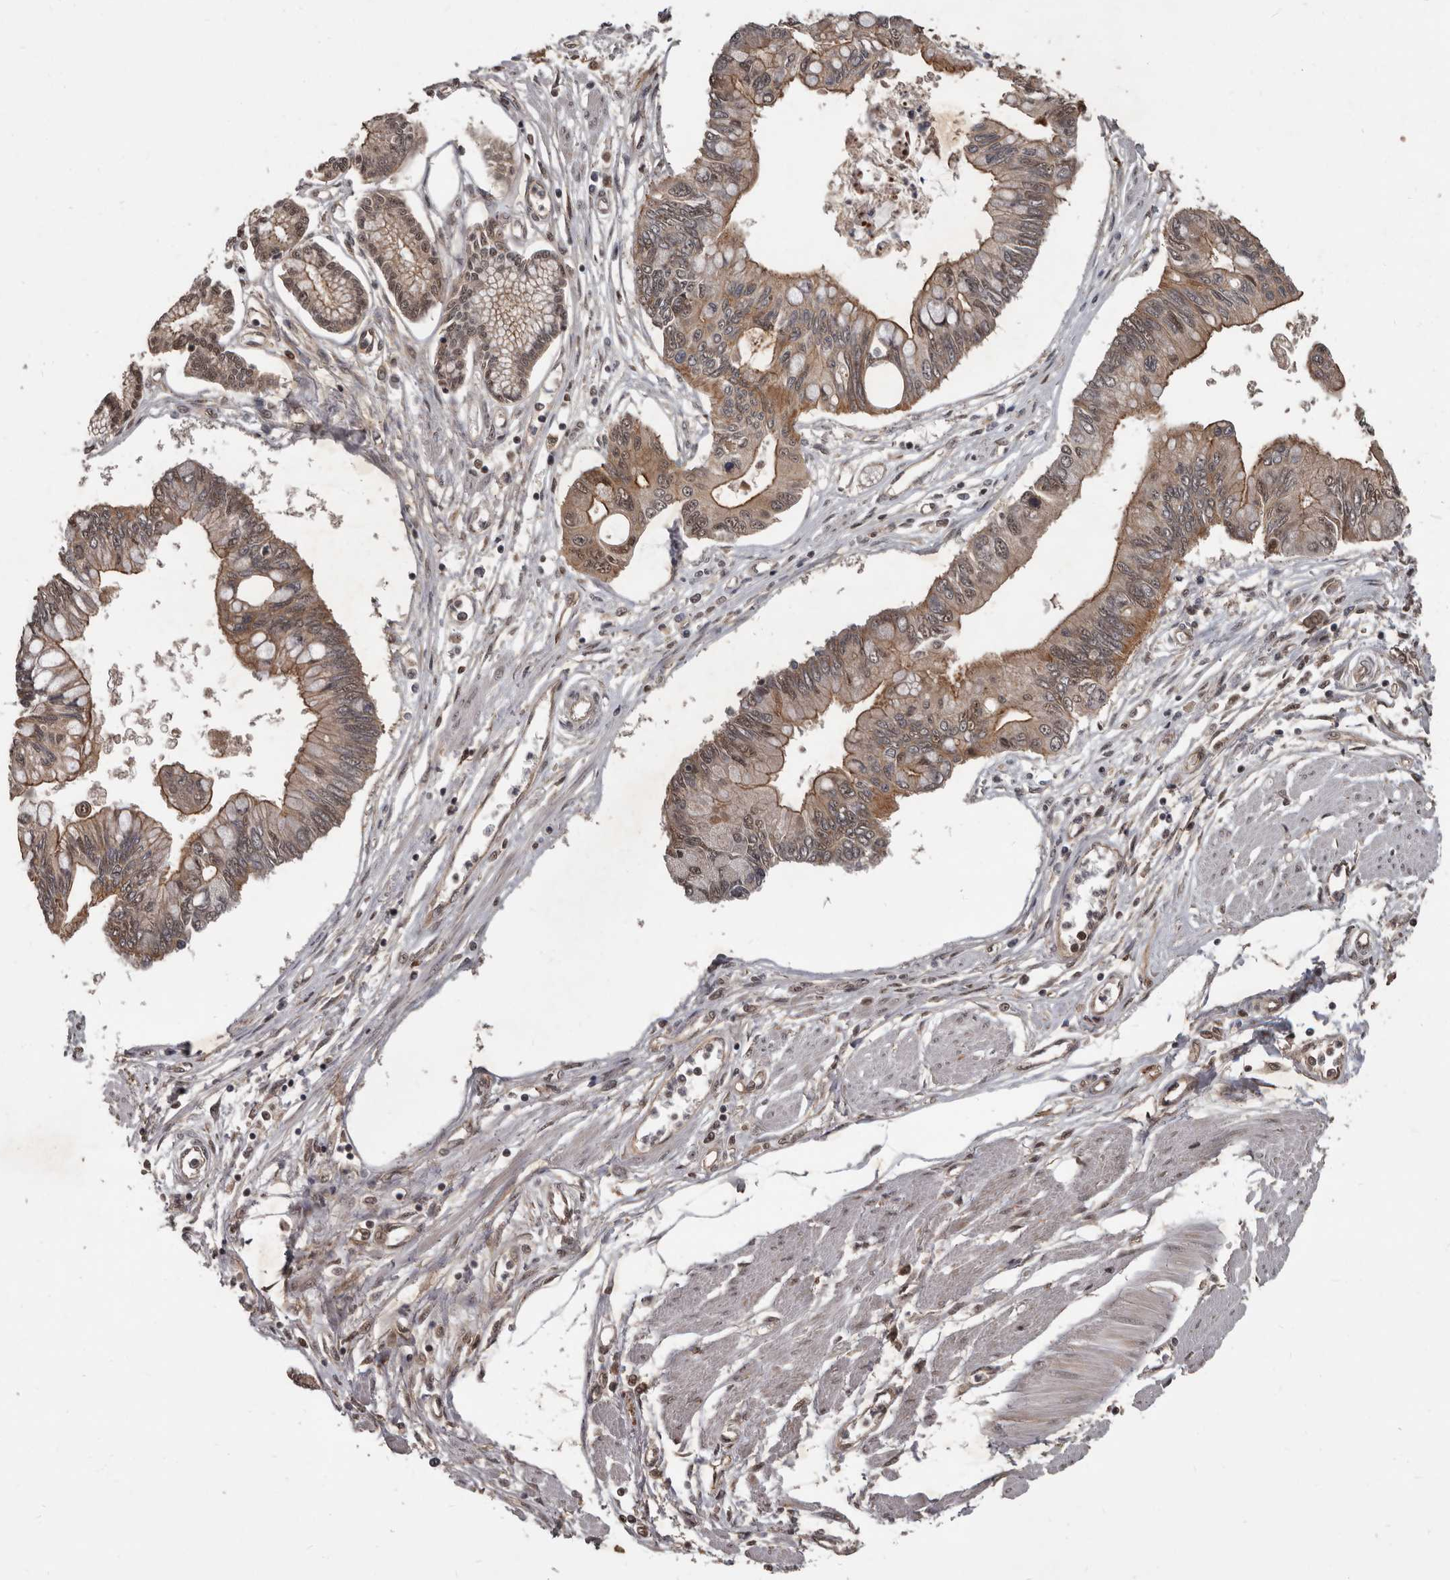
{"staining": {"intensity": "weak", "quantity": ">75%", "location": "cytoplasmic/membranous,nuclear"}, "tissue": "pancreatic cancer", "cell_type": "Tumor cells", "image_type": "cancer", "snomed": [{"axis": "morphology", "description": "Adenocarcinoma, NOS"}, {"axis": "topography", "description": "Pancreas"}], "caption": "IHC histopathology image of neoplastic tissue: adenocarcinoma (pancreatic) stained using immunohistochemistry (IHC) exhibits low levels of weak protein expression localized specifically in the cytoplasmic/membranous and nuclear of tumor cells, appearing as a cytoplasmic/membranous and nuclear brown color.", "gene": "AHR", "patient": {"sex": "female", "age": 77}}